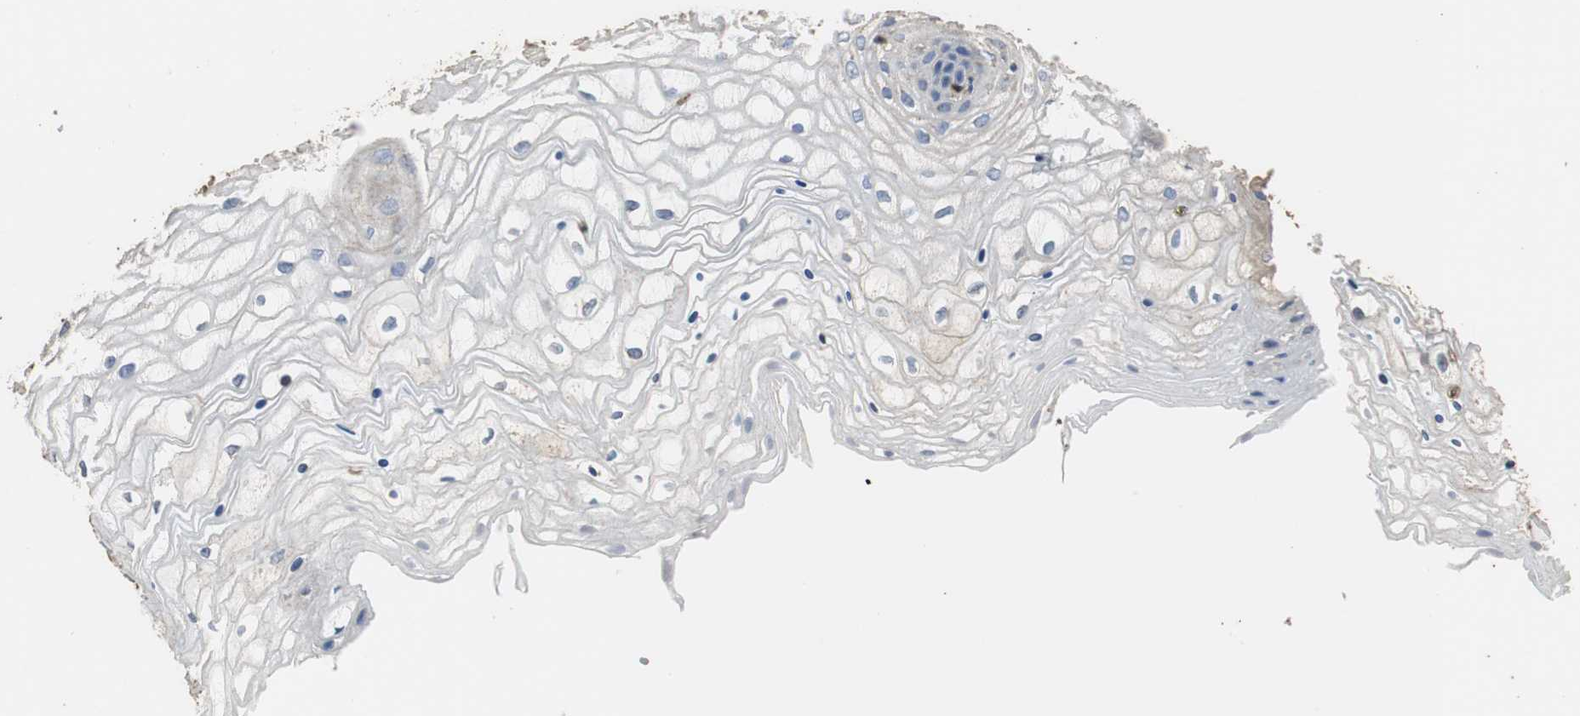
{"staining": {"intensity": "weak", "quantity": "<25%", "location": "cytoplasmic/membranous"}, "tissue": "vagina", "cell_type": "Squamous epithelial cells", "image_type": "normal", "snomed": [{"axis": "morphology", "description": "Normal tissue, NOS"}, {"axis": "topography", "description": "Vagina"}], "caption": "Vagina was stained to show a protein in brown. There is no significant positivity in squamous epithelial cells. (DAB immunohistochemistry with hematoxylin counter stain).", "gene": "PRKRA", "patient": {"sex": "female", "age": 34}}